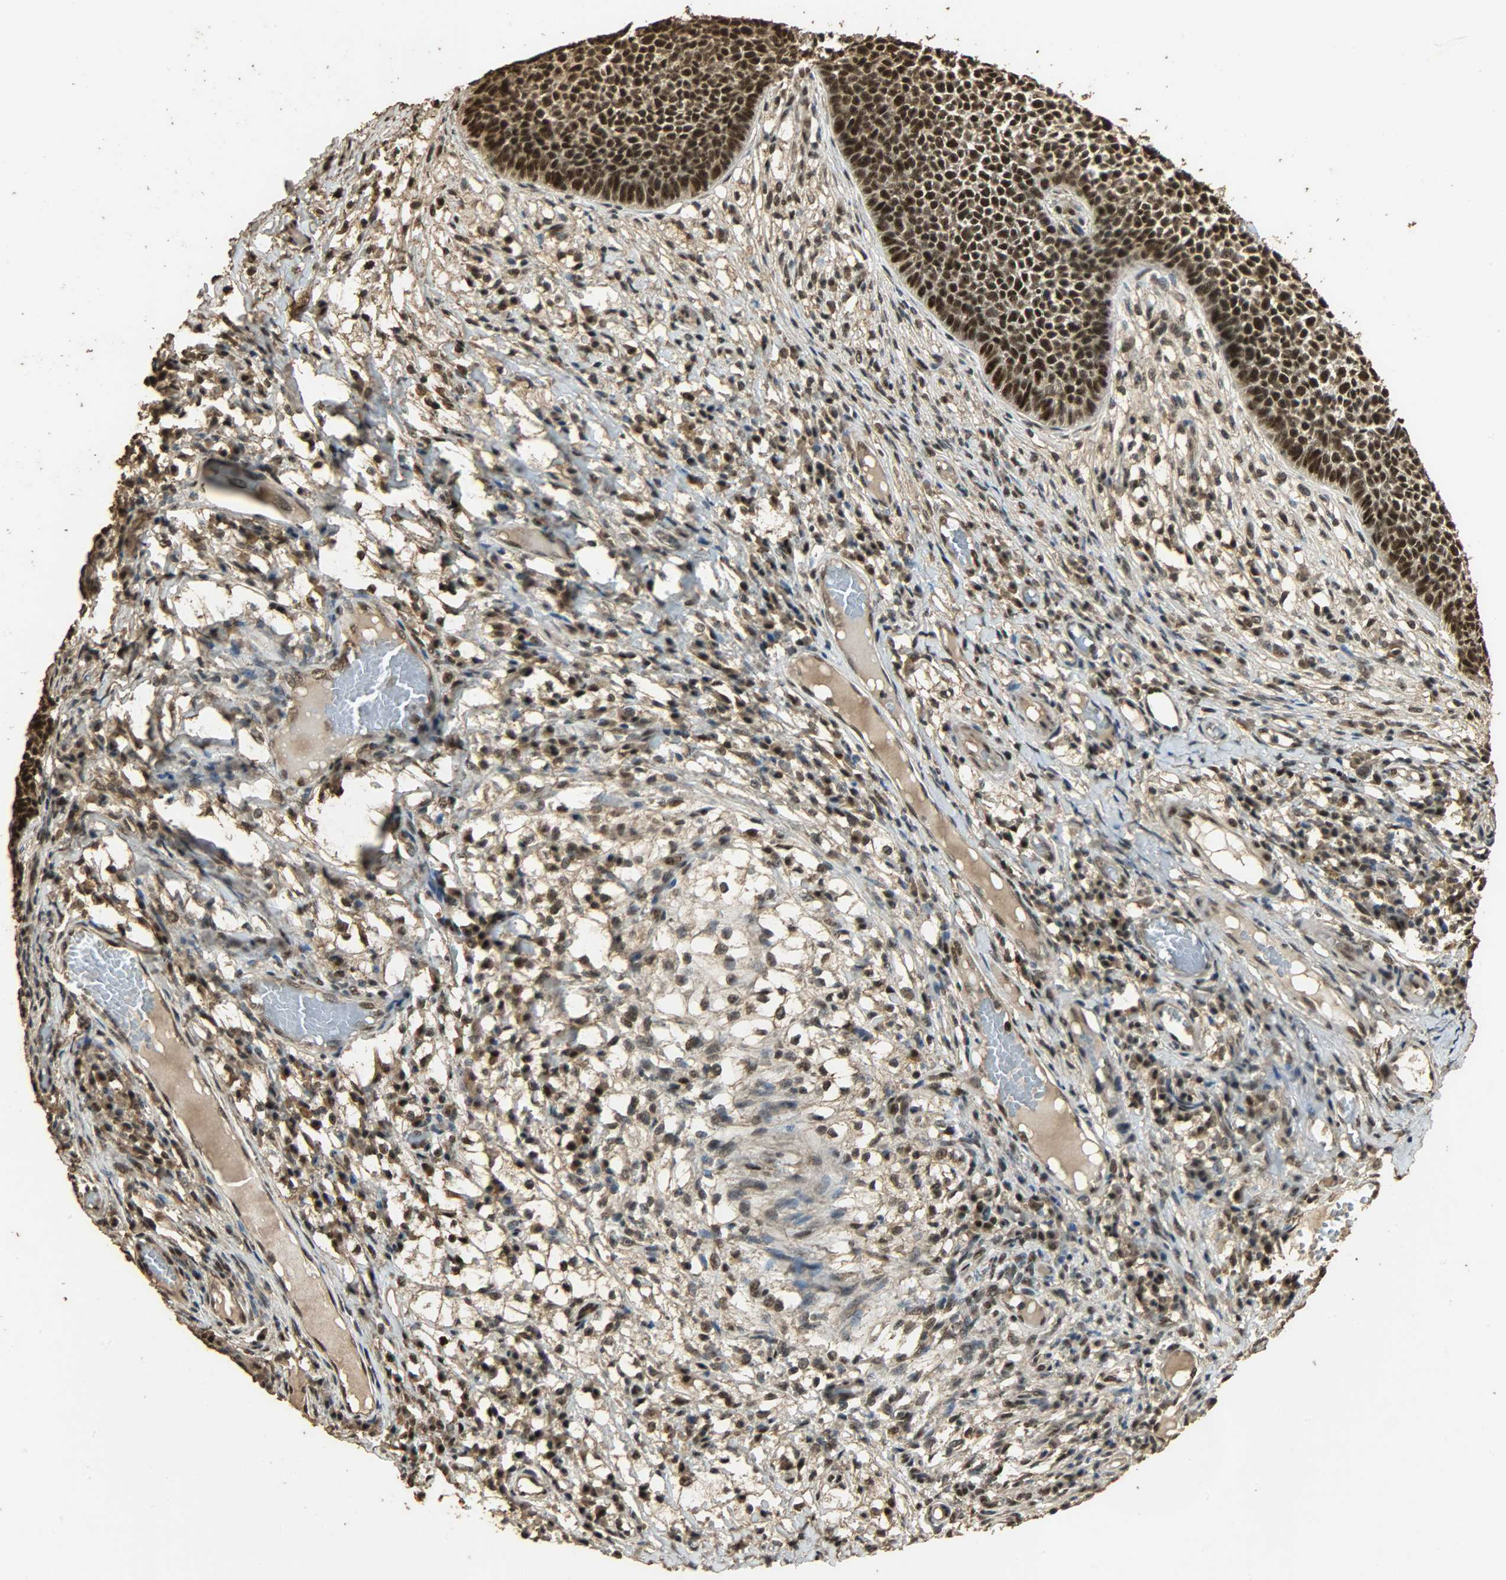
{"staining": {"intensity": "strong", "quantity": ">75%", "location": "cytoplasmic/membranous,nuclear"}, "tissue": "skin cancer", "cell_type": "Tumor cells", "image_type": "cancer", "snomed": [{"axis": "morphology", "description": "Basal cell carcinoma"}, {"axis": "topography", "description": "Skin"}], "caption": "Protein positivity by immunohistochemistry (IHC) exhibits strong cytoplasmic/membranous and nuclear expression in approximately >75% of tumor cells in skin basal cell carcinoma.", "gene": "CCNT2", "patient": {"sex": "female", "age": 84}}